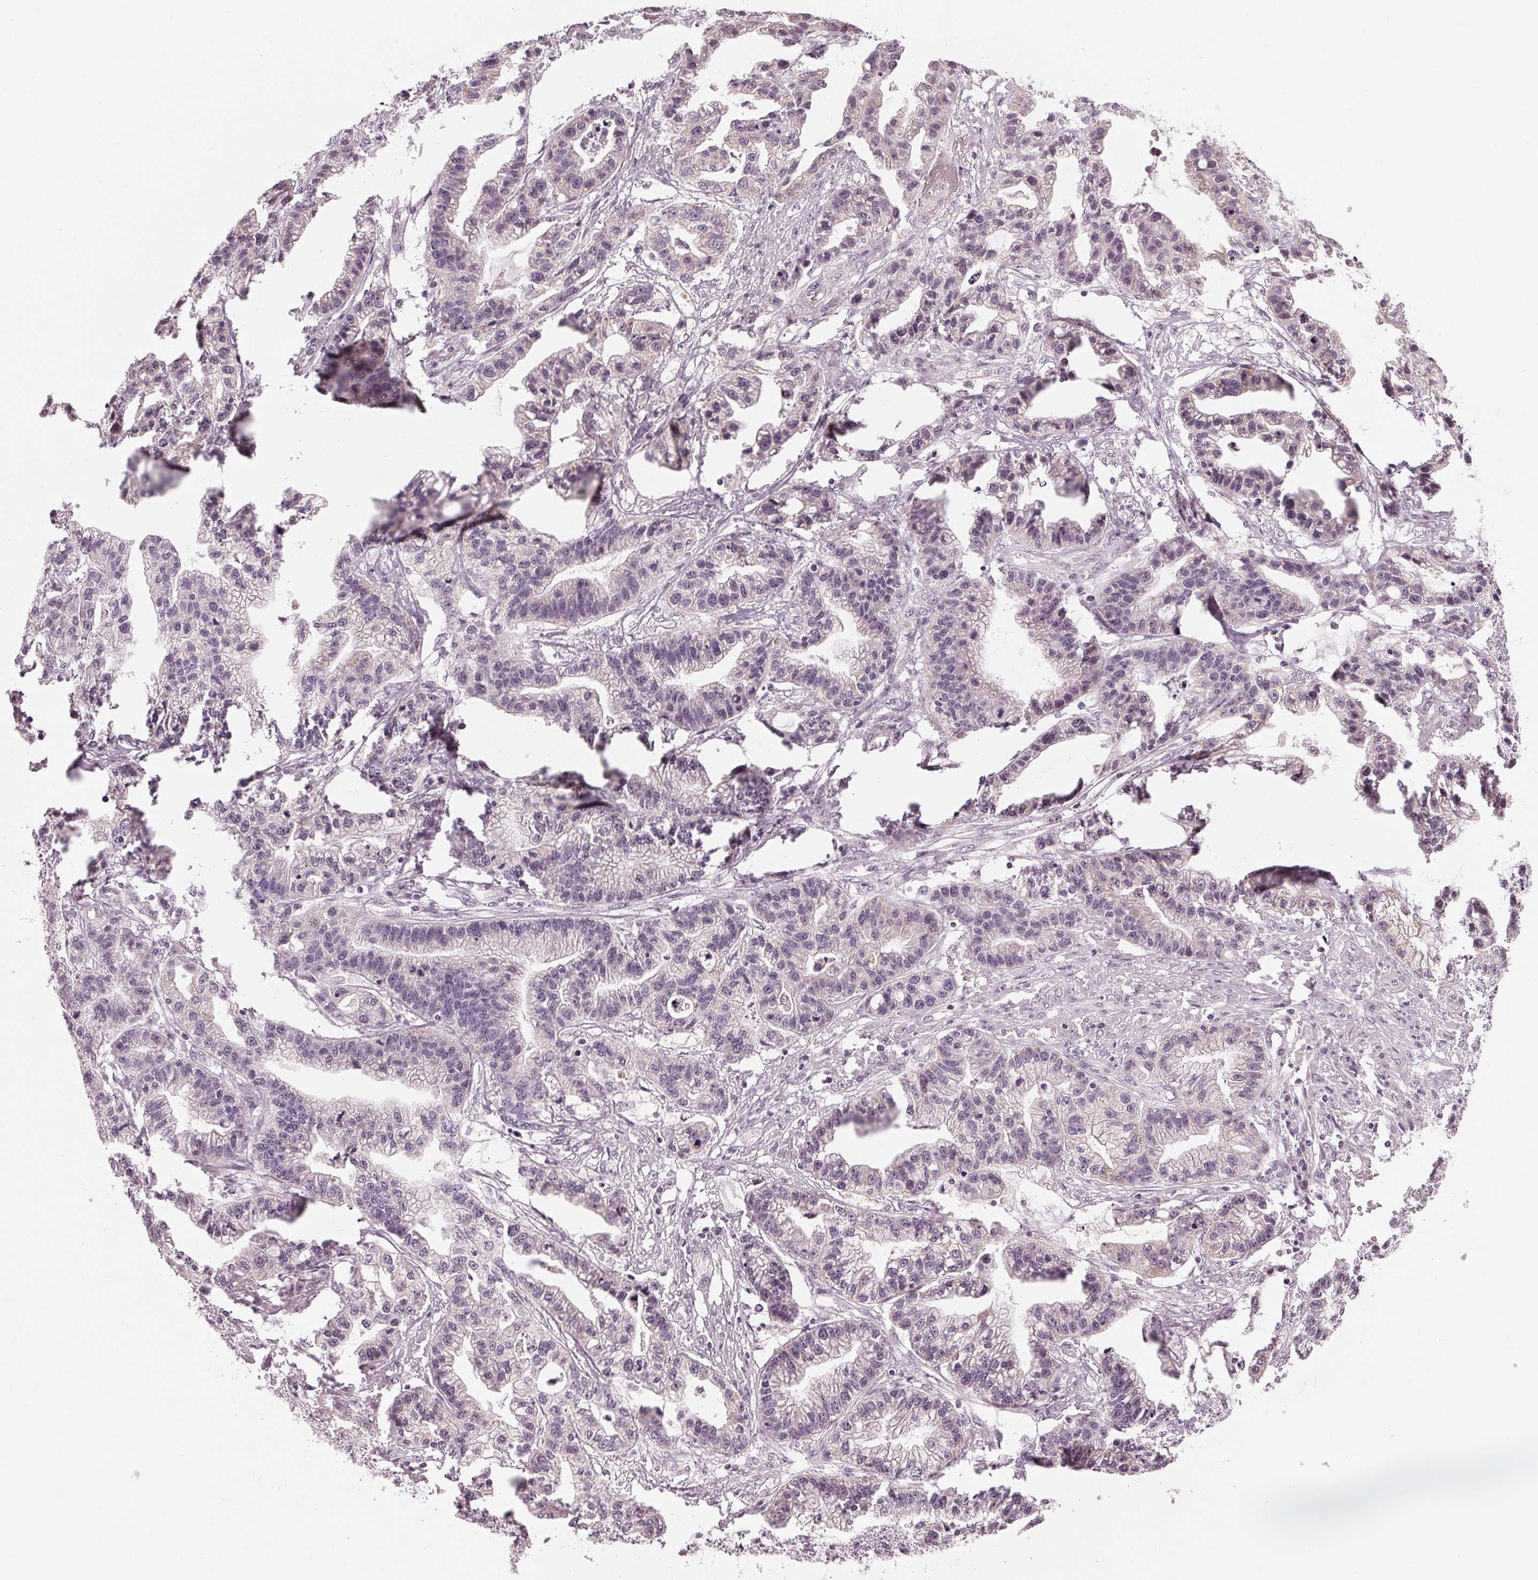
{"staining": {"intensity": "negative", "quantity": "none", "location": "none"}, "tissue": "stomach cancer", "cell_type": "Tumor cells", "image_type": "cancer", "snomed": [{"axis": "morphology", "description": "Adenocarcinoma, NOS"}, {"axis": "topography", "description": "Stomach"}], "caption": "The micrograph exhibits no significant staining in tumor cells of stomach cancer.", "gene": "ZNF605", "patient": {"sex": "male", "age": 83}}